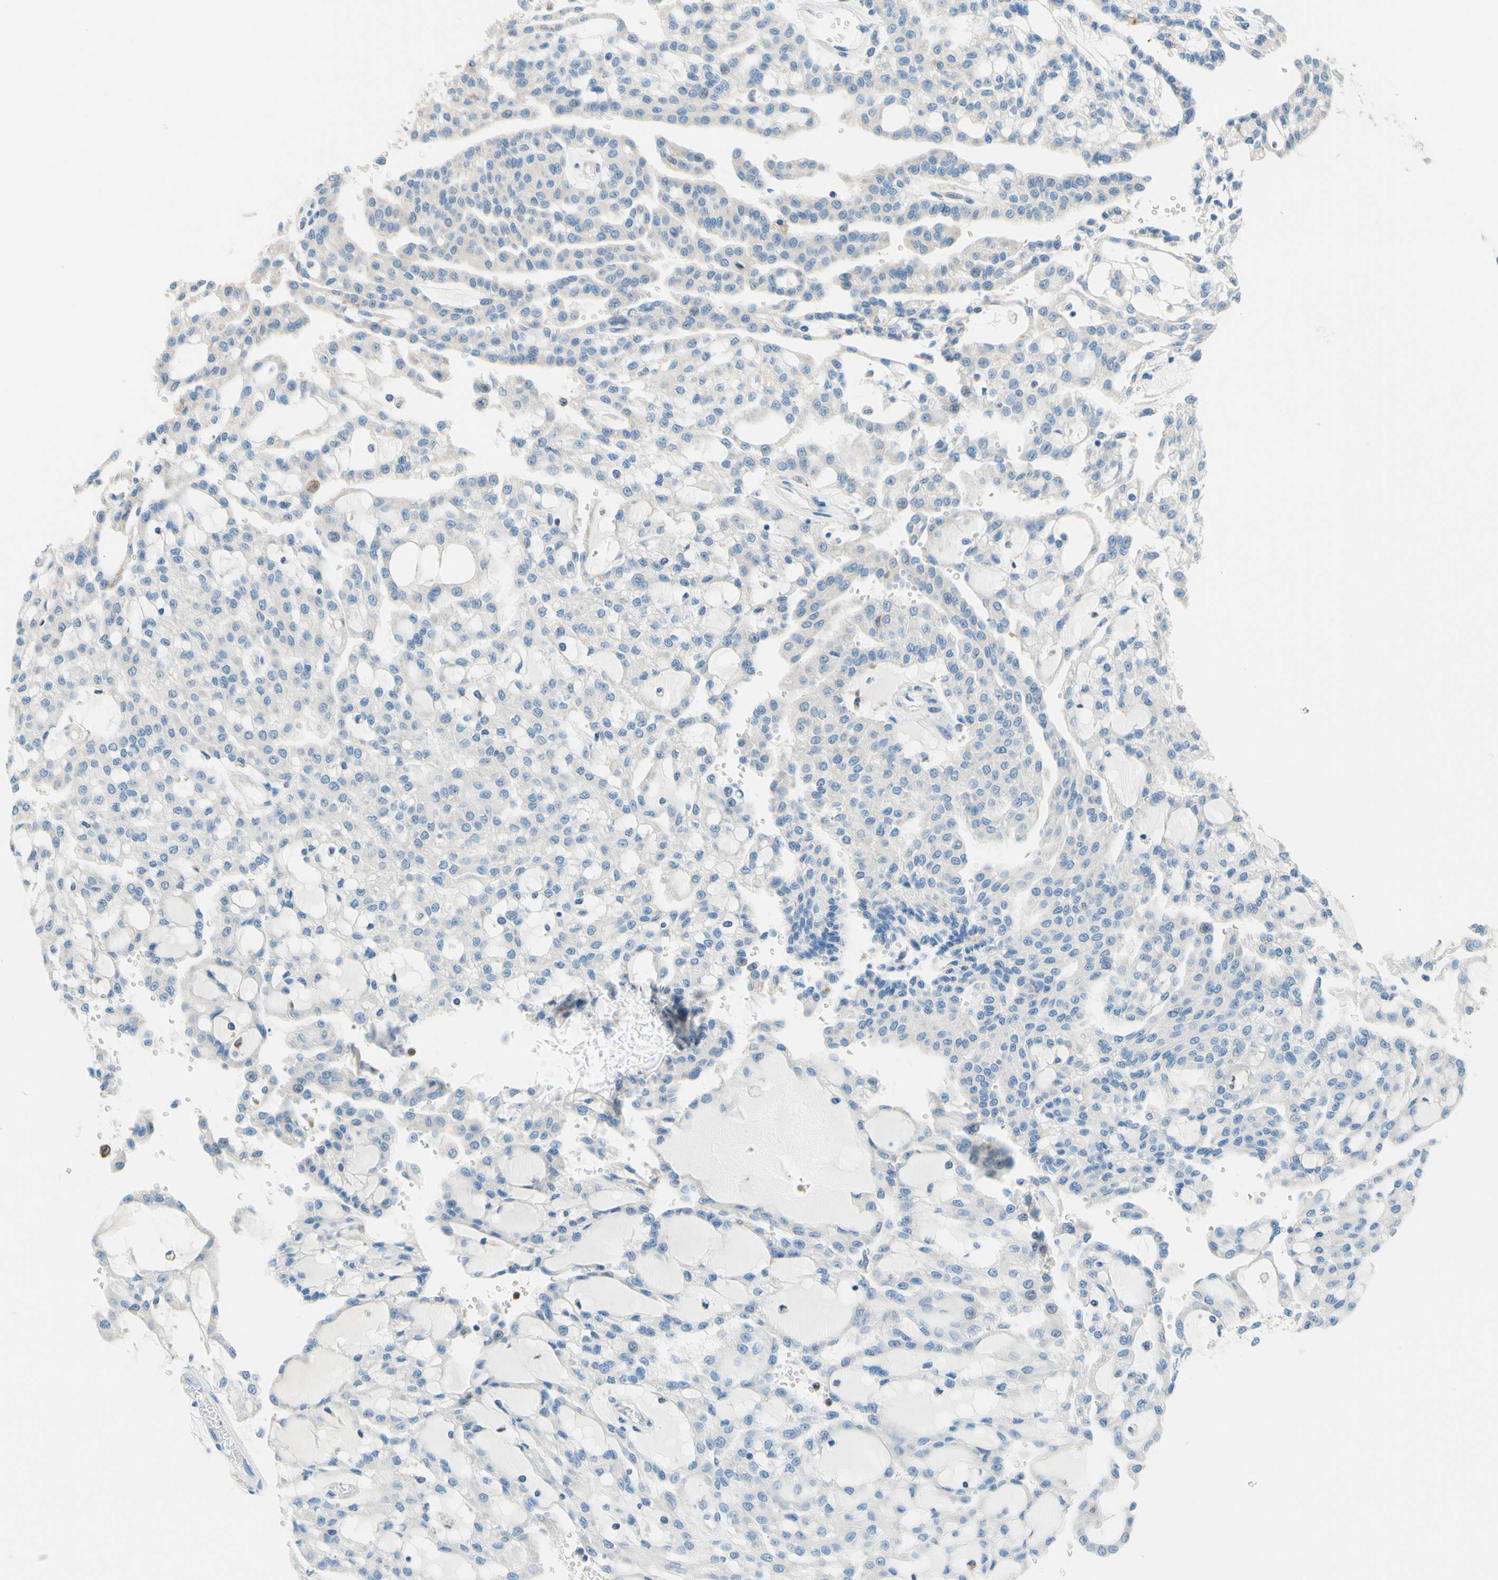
{"staining": {"intensity": "negative", "quantity": "none", "location": "none"}, "tissue": "renal cancer", "cell_type": "Tumor cells", "image_type": "cancer", "snomed": [{"axis": "morphology", "description": "Adenocarcinoma, NOS"}, {"axis": "topography", "description": "Kidney"}], "caption": "Renal cancer was stained to show a protein in brown. There is no significant expression in tumor cells.", "gene": "SIGLEC9", "patient": {"sex": "male", "age": 63}}